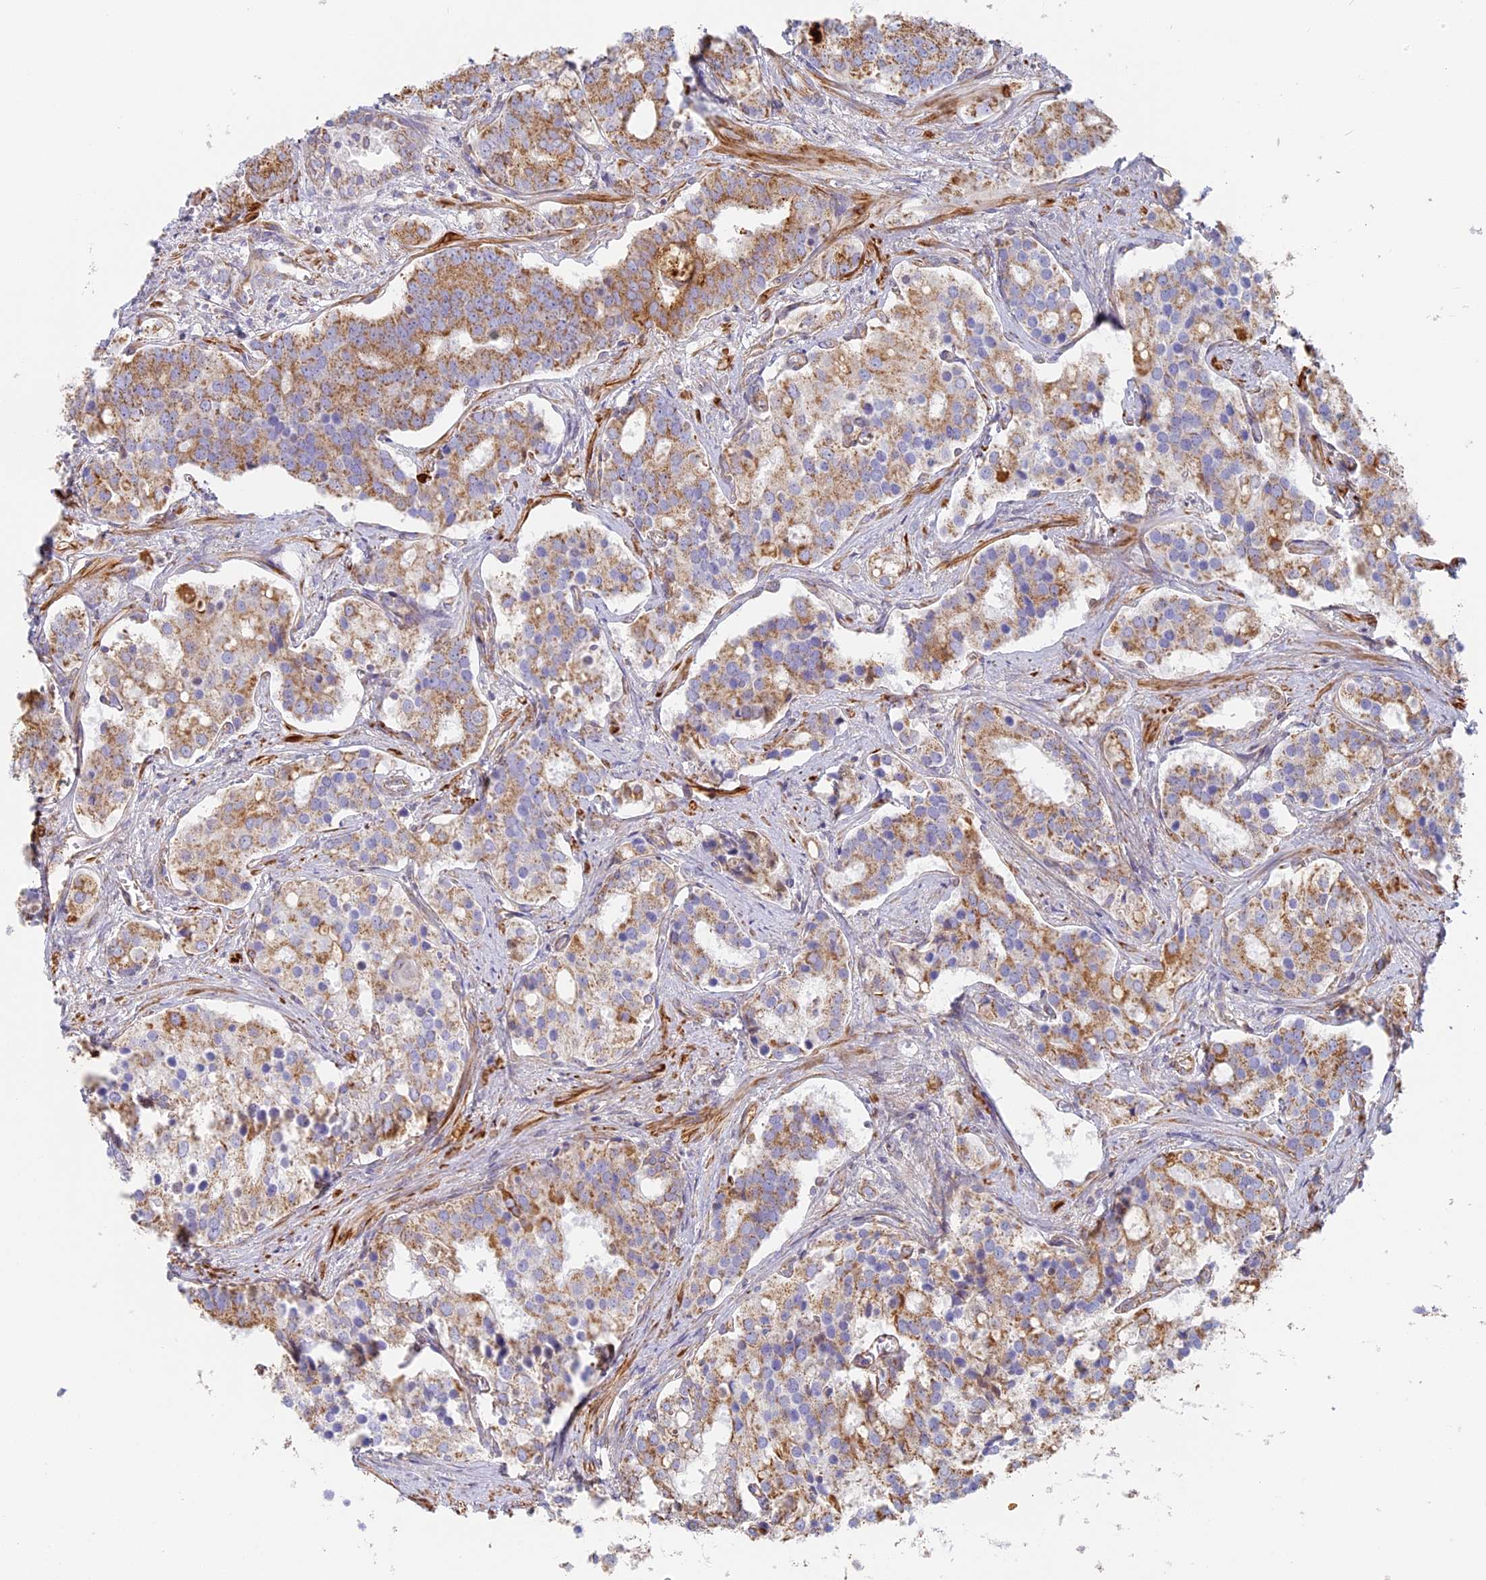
{"staining": {"intensity": "moderate", "quantity": "25%-75%", "location": "cytoplasmic/membranous"}, "tissue": "prostate cancer", "cell_type": "Tumor cells", "image_type": "cancer", "snomed": [{"axis": "morphology", "description": "Adenocarcinoma, High grade"}, {"axis": "topography", "description": "Prostate"}], "caption": "Human prostate high-grade adenocarcinoma stained for a protein (brown) exhibits moderate cytoplasmic/membranous positive positivity in about 25%-75% of tumor cells.", "gene": "DDA1", "patient": {"sex": "male", "age": 67}}